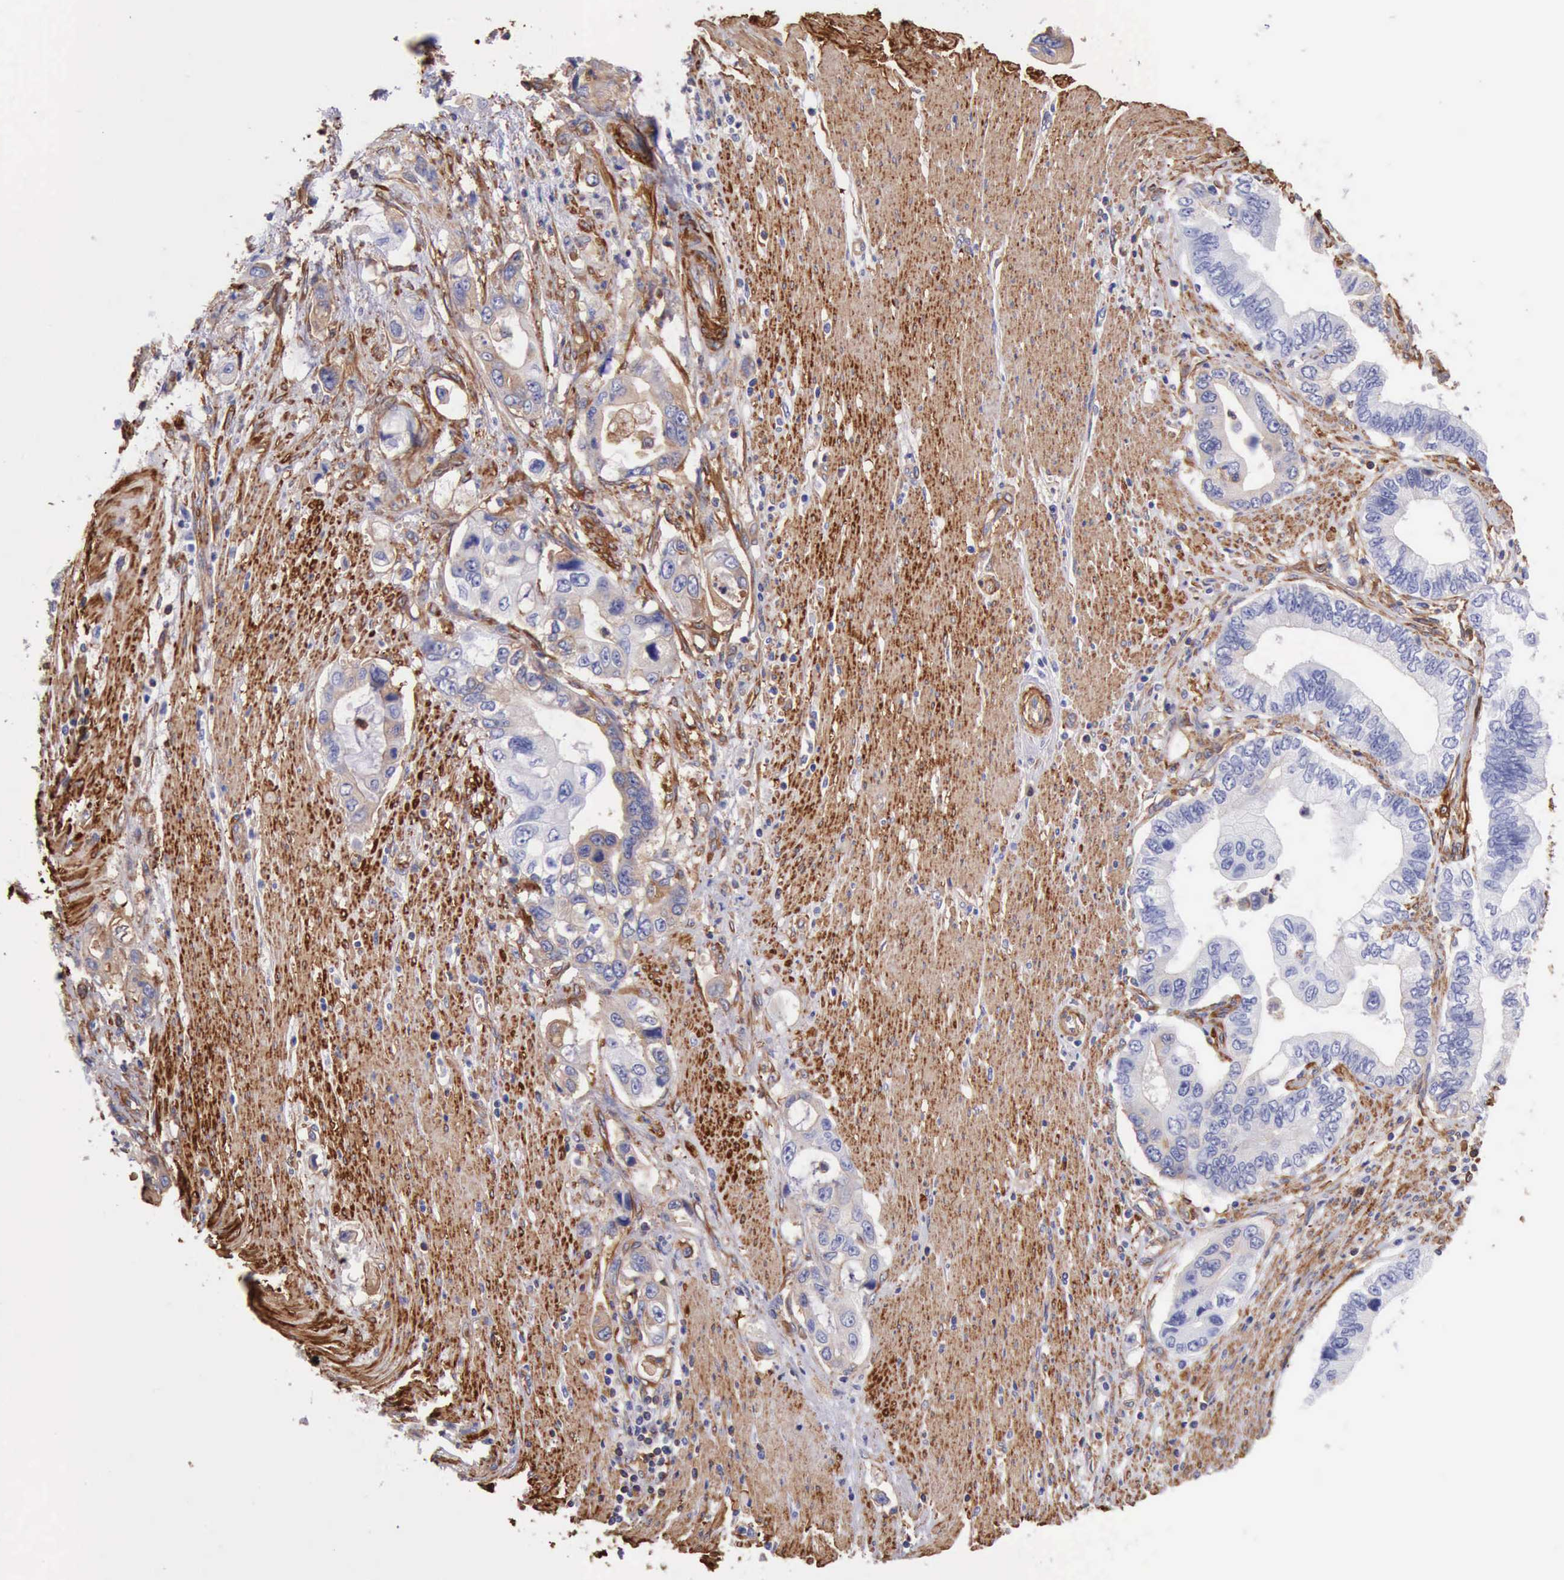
{"staining": {"intensity": "weak", "quantity": "<25%", "location": "cytoplasmic/membranous"}, "tissue": "pancreatic cancer", "cell_type": "Tumor cells", "image_type": "cancer", "snomed": [{"axis": "morphology", "description": "Adenocarcinoma, NOS"}, {"axis": "topography", "description": "Pancreas"}, {"axis": "topography", "description": "Stomach, upper"}], "caption": "Immunohistochemical staining of adenocarcinoma (pancreatic) shows no significant positivity in tumor cells.", "gene": "FLNA", "patient": {"sex": "male", "age": 77}}